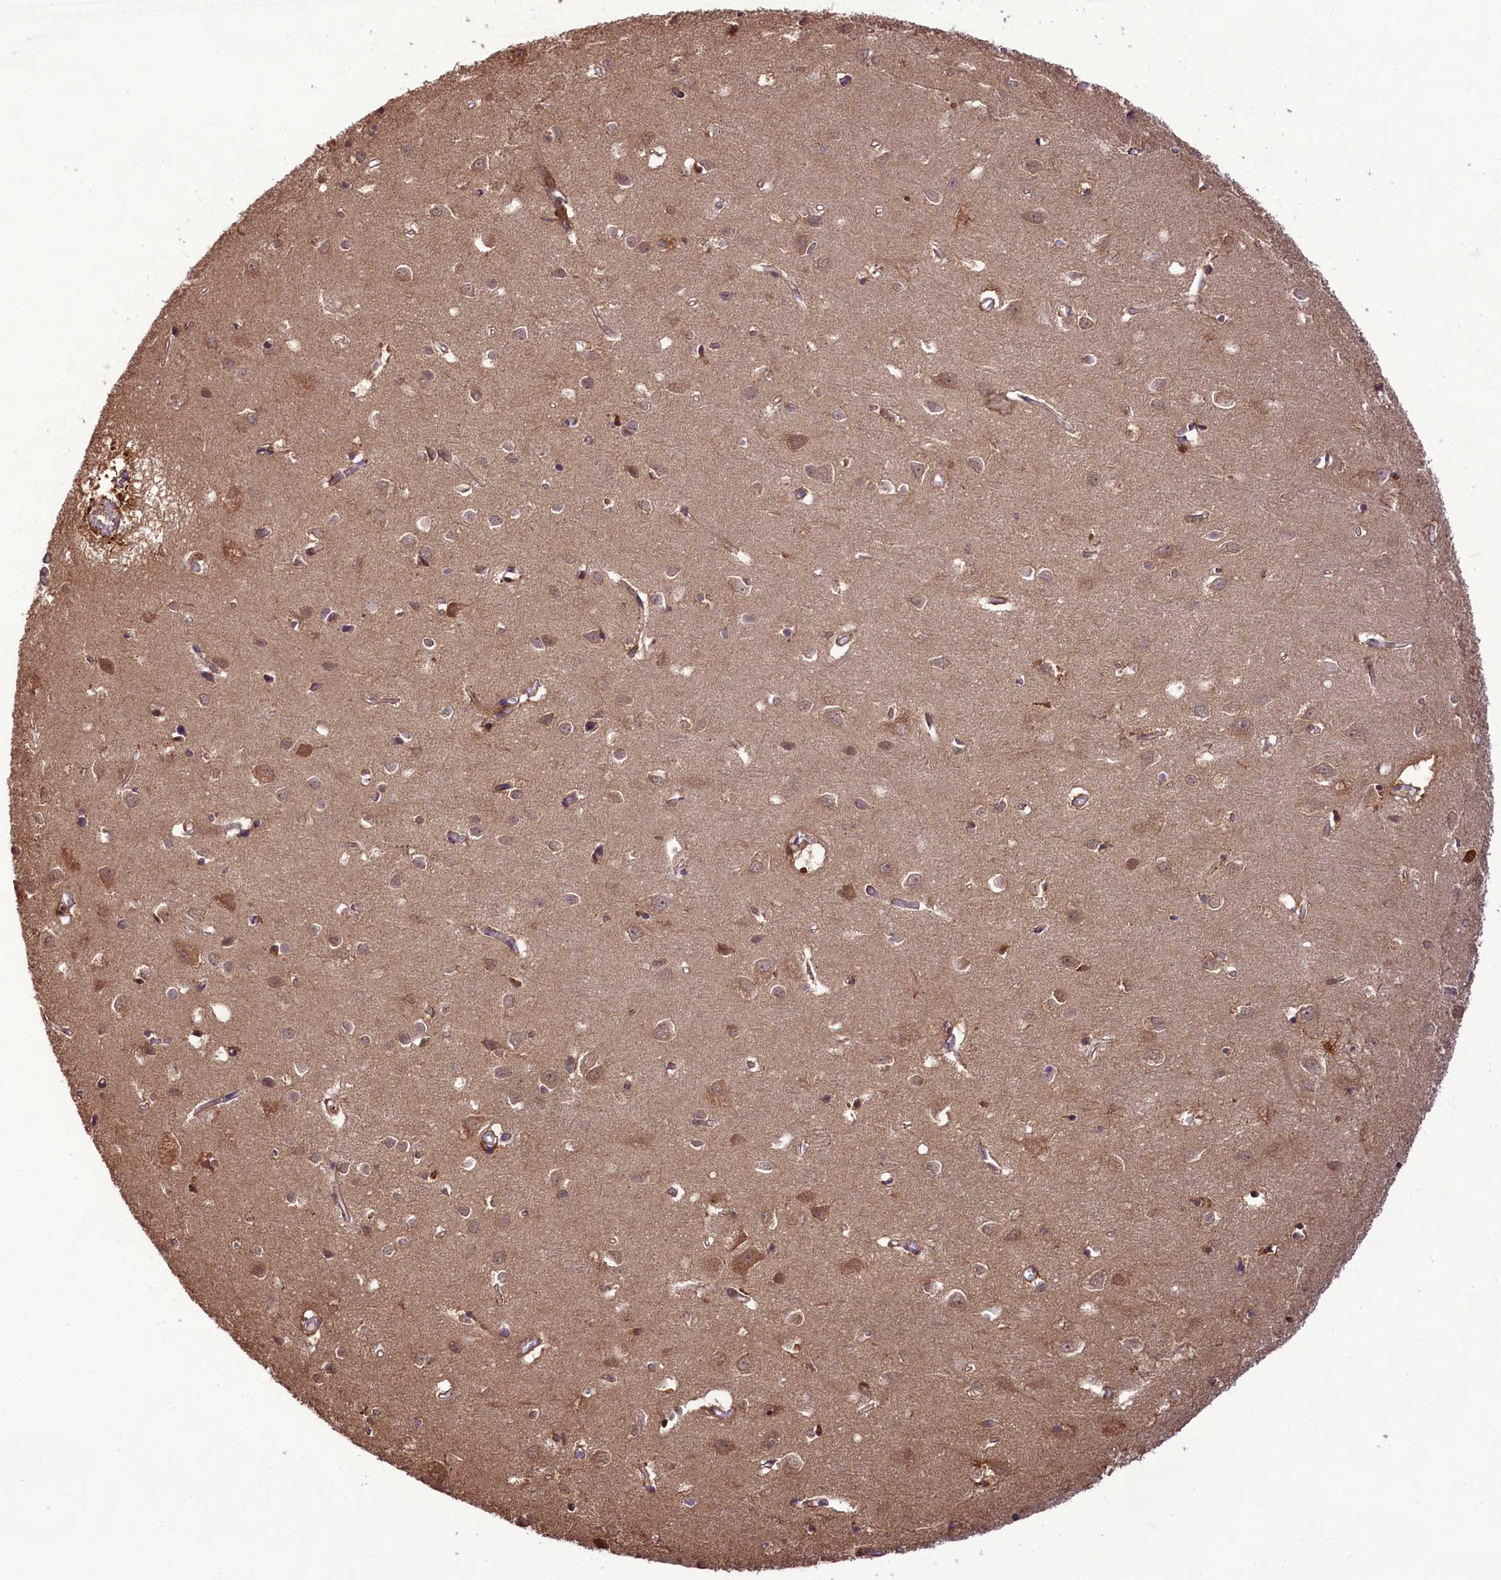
{"staining": {"intensity": "negative", "quantity": "none", "location": "none"}, "tissue": "cerebral cortex", "cell_type": "Endothelial cells", "image_type": "normal", "snomed": [{"axis": "morphology", "description": "Normal tissue, NOS"}, {"axis": "topography", "description": "Cerebral cortex"}], "caption": "Protein analysis of benign cerebral cortex shows no significant positivity in endothelial cells. (DAB IHC visualized using brightfield microscopy, high magnification).", "gene": "CARD8", "patient": {"sex": "female", "age": 64}}